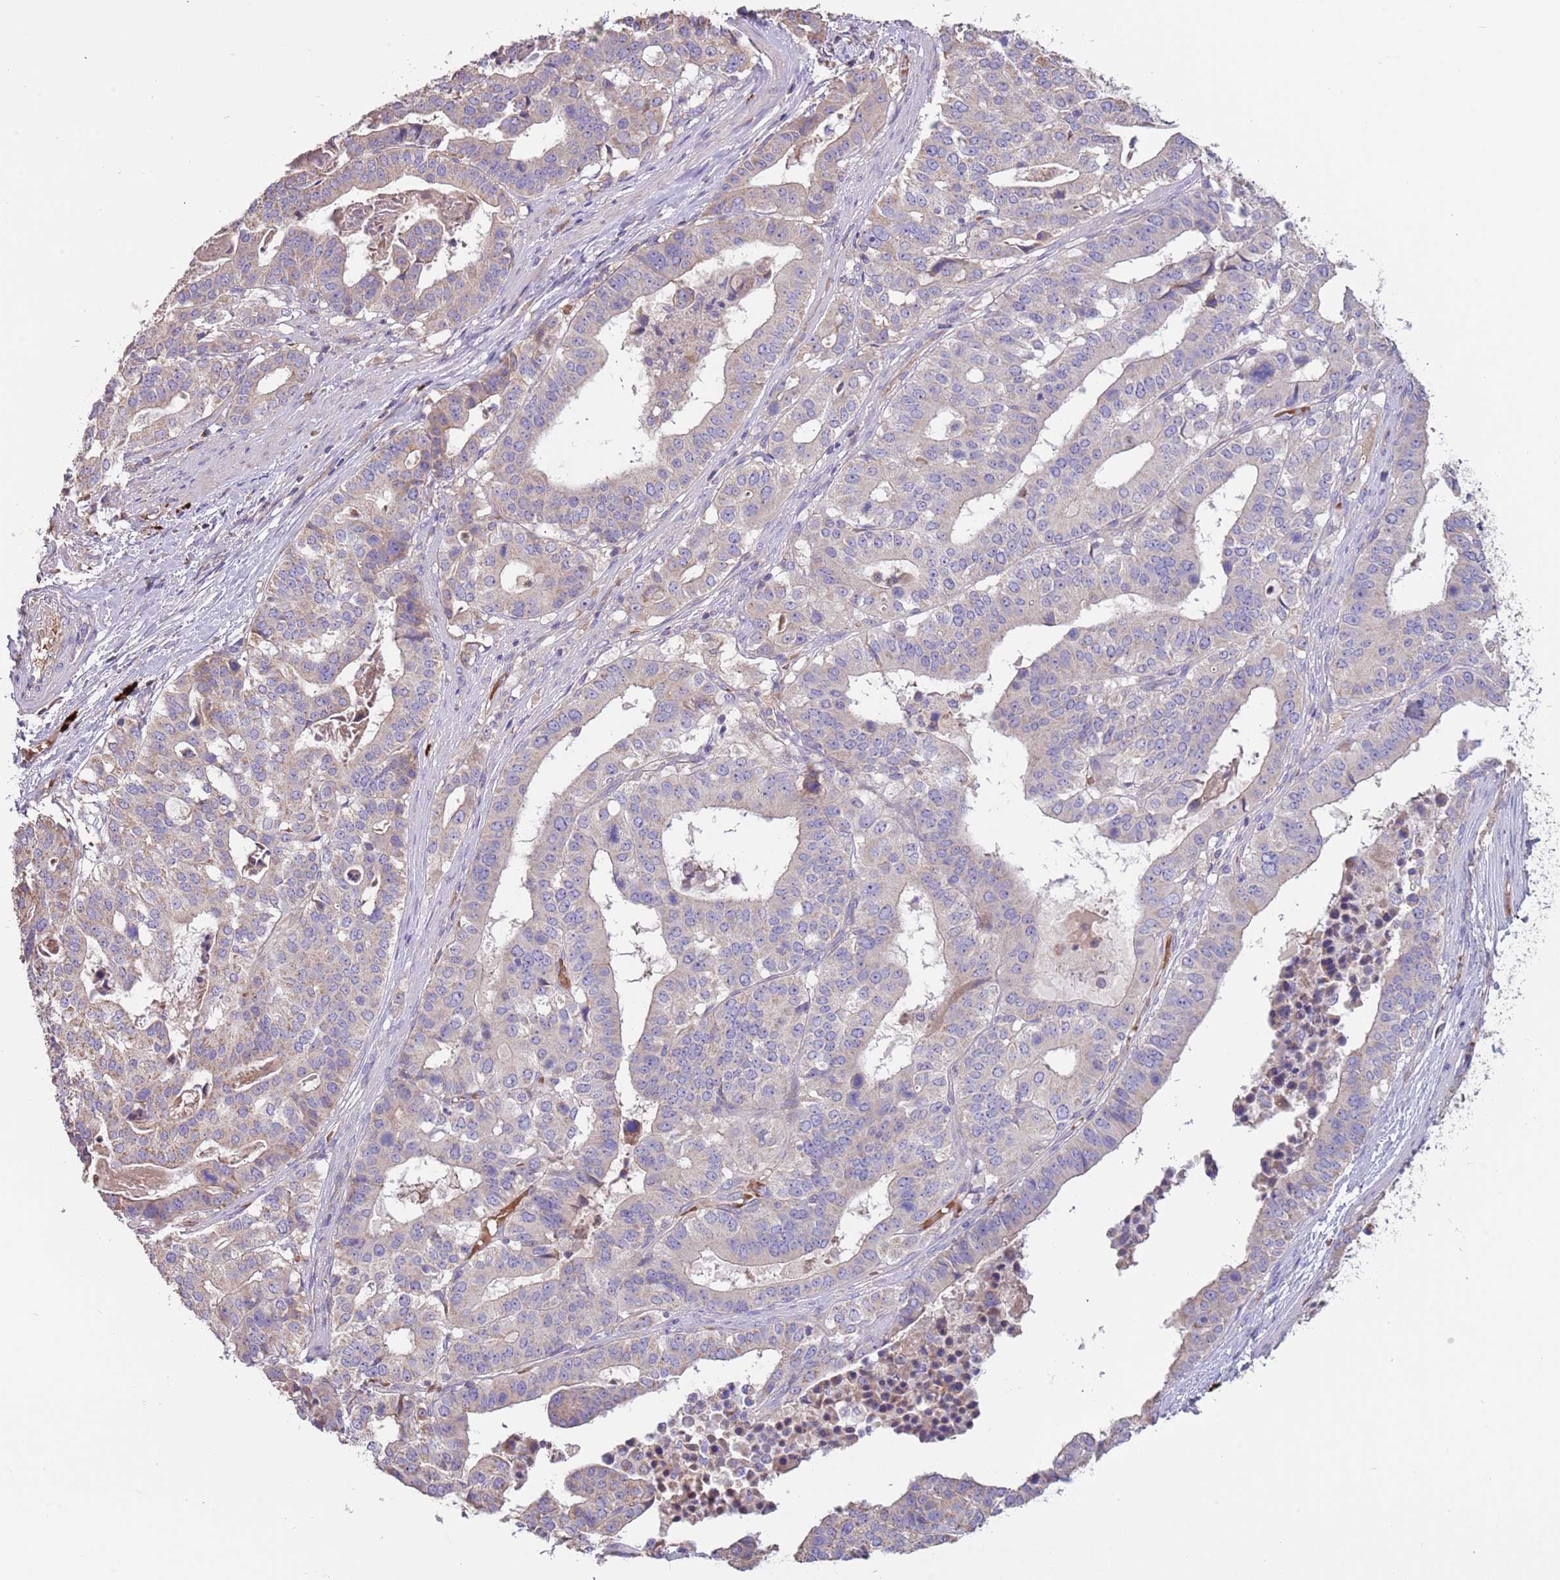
{"staining": {"intensity": "weak", "quantity": "<25%", "location": "cytoplasmic/membranous"}, "tissue": "stomach cancer", "cell_type": "Tumor cells", "image_type": "cancer", "snomed": [{"axis": "morphology", "description": "Adenocarcinoma, NOS"}, {"axis": "topography", "description": "Stomach"}], "caption": "This is a histopathology image of immunohistochemistry (IHC) staining of stomach cancer (adenocarcinoma), which shows no positivity in tumor cells.", "gene": "TRMO", "patient": {"sex": "male", "age": 48}}